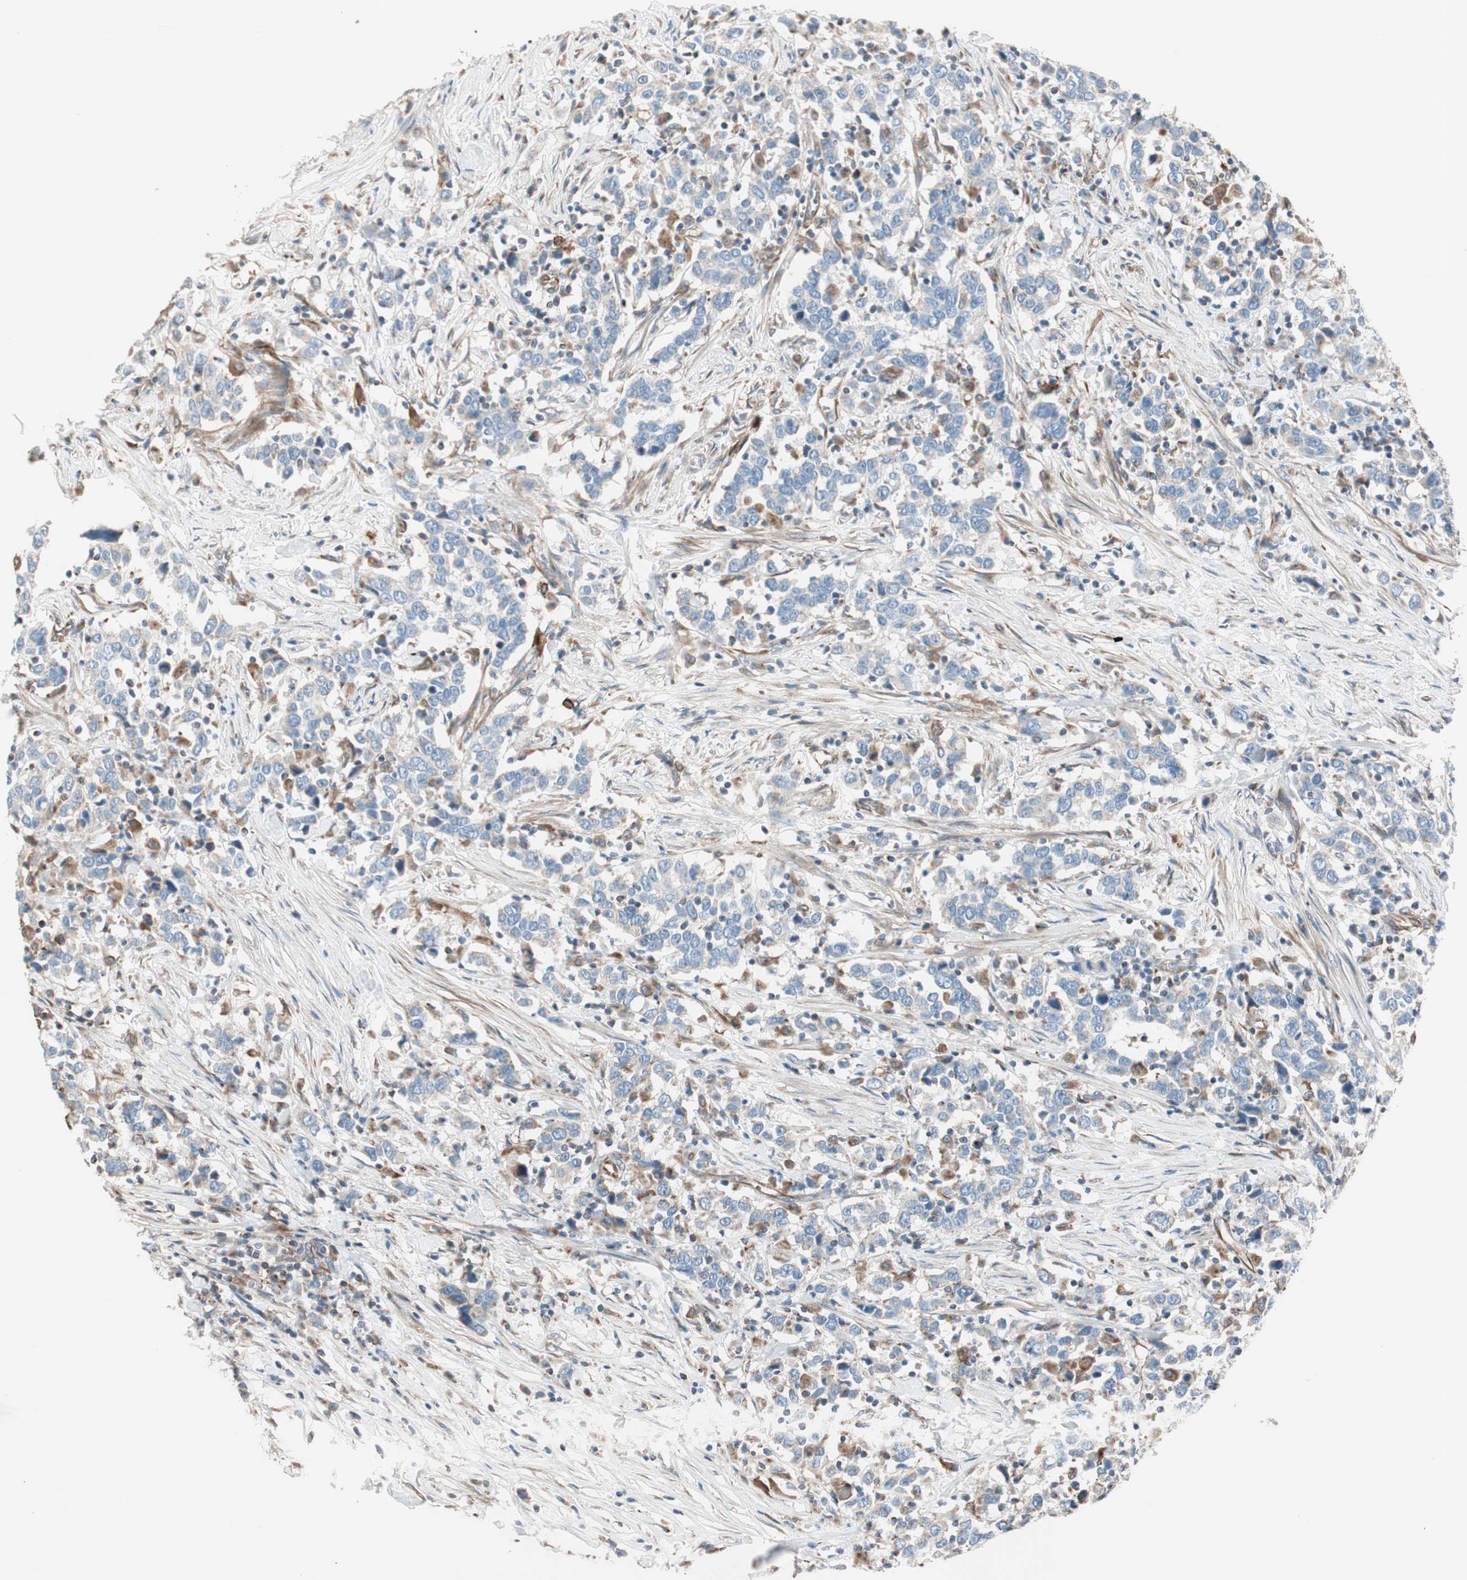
{"staining": {"intensity": "weak", "quantity": "25%-75%", "location": "cytoplasmic/membranous"}, "tissue": "urothelial cancer", "cell_type": "Tumor cells", "image_type": "cancer", "snomed": [{"axis": "morphology", "description": "Urothelial carcinoma, High grade"}, {"axis": "topography", "description": "Urinary bladder"}], "caption": "Immunohistochemical staining of human urothelial cancer demonstrates low levels of weak cytoplasmic/membranous protein staining in about 25%-75% of tumor cells.", "gene": "SRCIN1", "patient": {"sex": "male", "age": 61}}